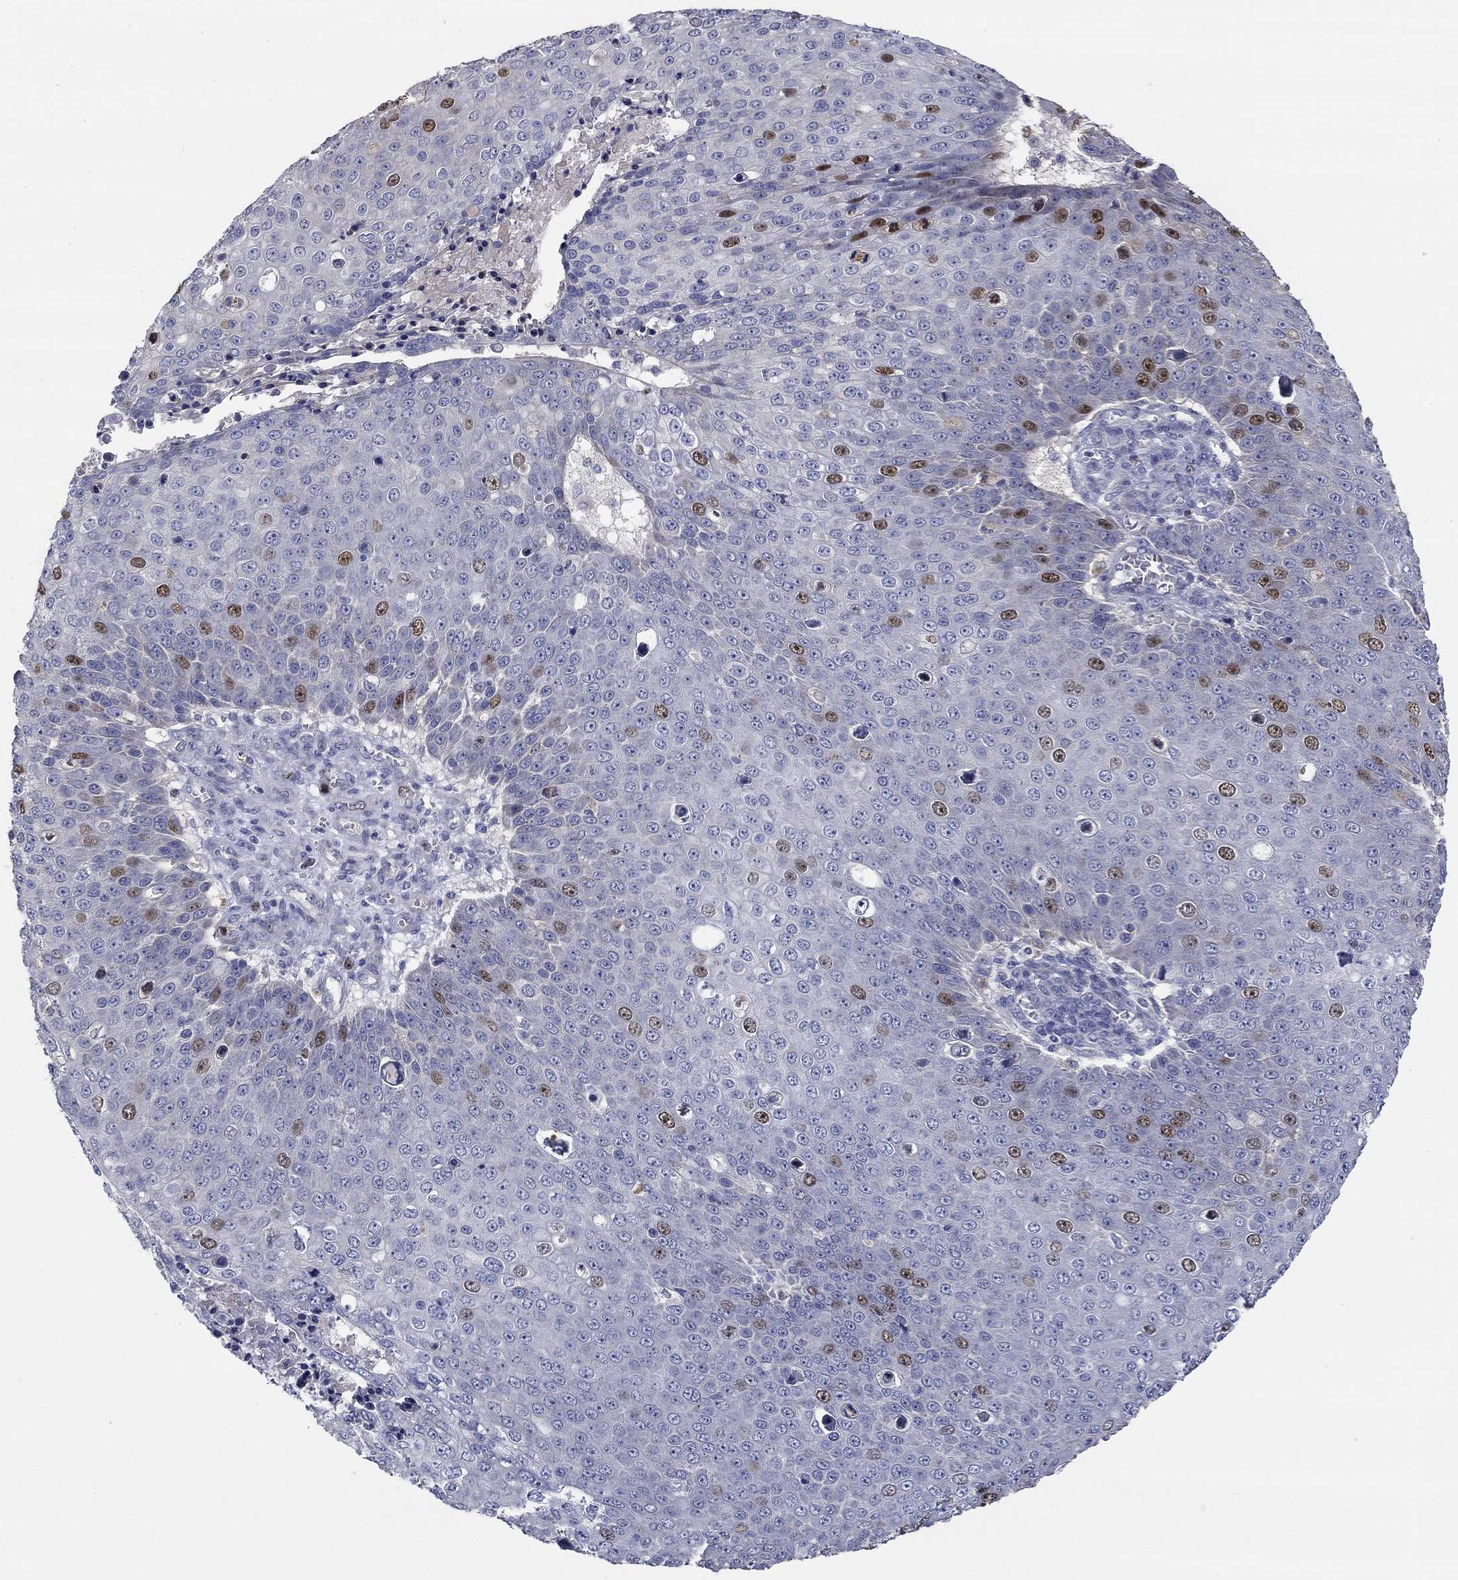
{"staining": {"intensity": "moderate", "quantity": "<25%", "location": "nuclear"}, "tissue": "skin cancer", "cell_type": "Tumor cells", "image_type": "cancer", "snomed": [{"axis": "morphology", "description": "Squamous cell carcinoma, NOS"}, {"axis": "topography", "description": "Skin"}], "caption": "Immunohistochemistry of human skin squamous cell carcinoma reveals low levels of moderate nuclear expression in approximately <25% of tumor cells.", "gene": "PRC1", "patient": {"sex": "male", "age": 71}}